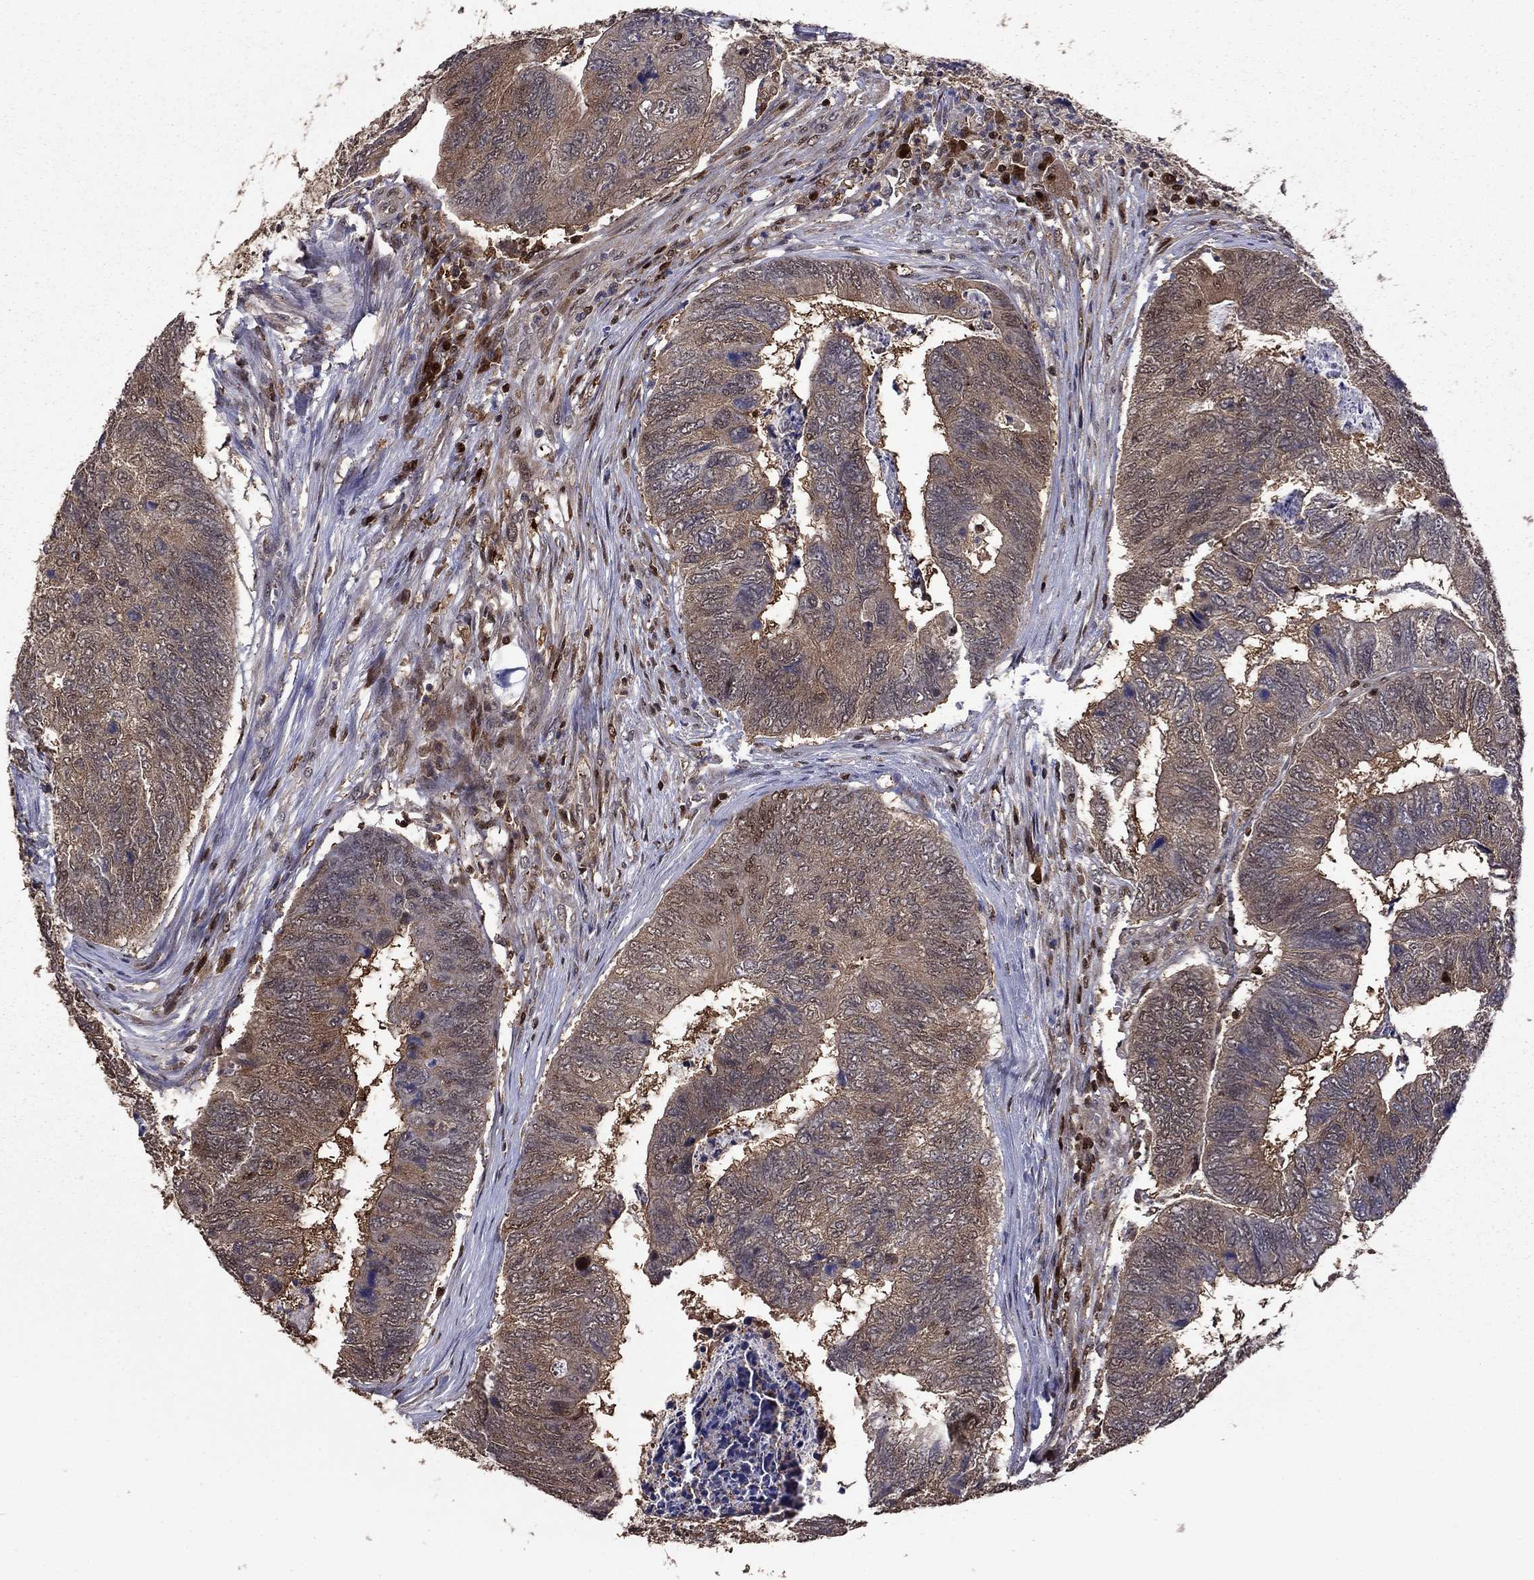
{"staining": {"intensity": "weak", "quantity": ">75%", "location": "cytoplasmic/membranous"}, "tissue": "colorectal cancer", "cell_type": "Tumor cells", "image_type": "cancer", "snomed": [{"axis": "morphology", "description": "Adenocarcinoma, NOS"}, {"axis": "topography", "description": "Colon"}], "caption": "Protein staining by IHC exhibits weak cytoplasmic/membranous expression in approximately >75% of tumor cells in colorectal adenocarcinoma.", "gene": "APPBP2", "patient": {"sex": "female", "age": 67}}